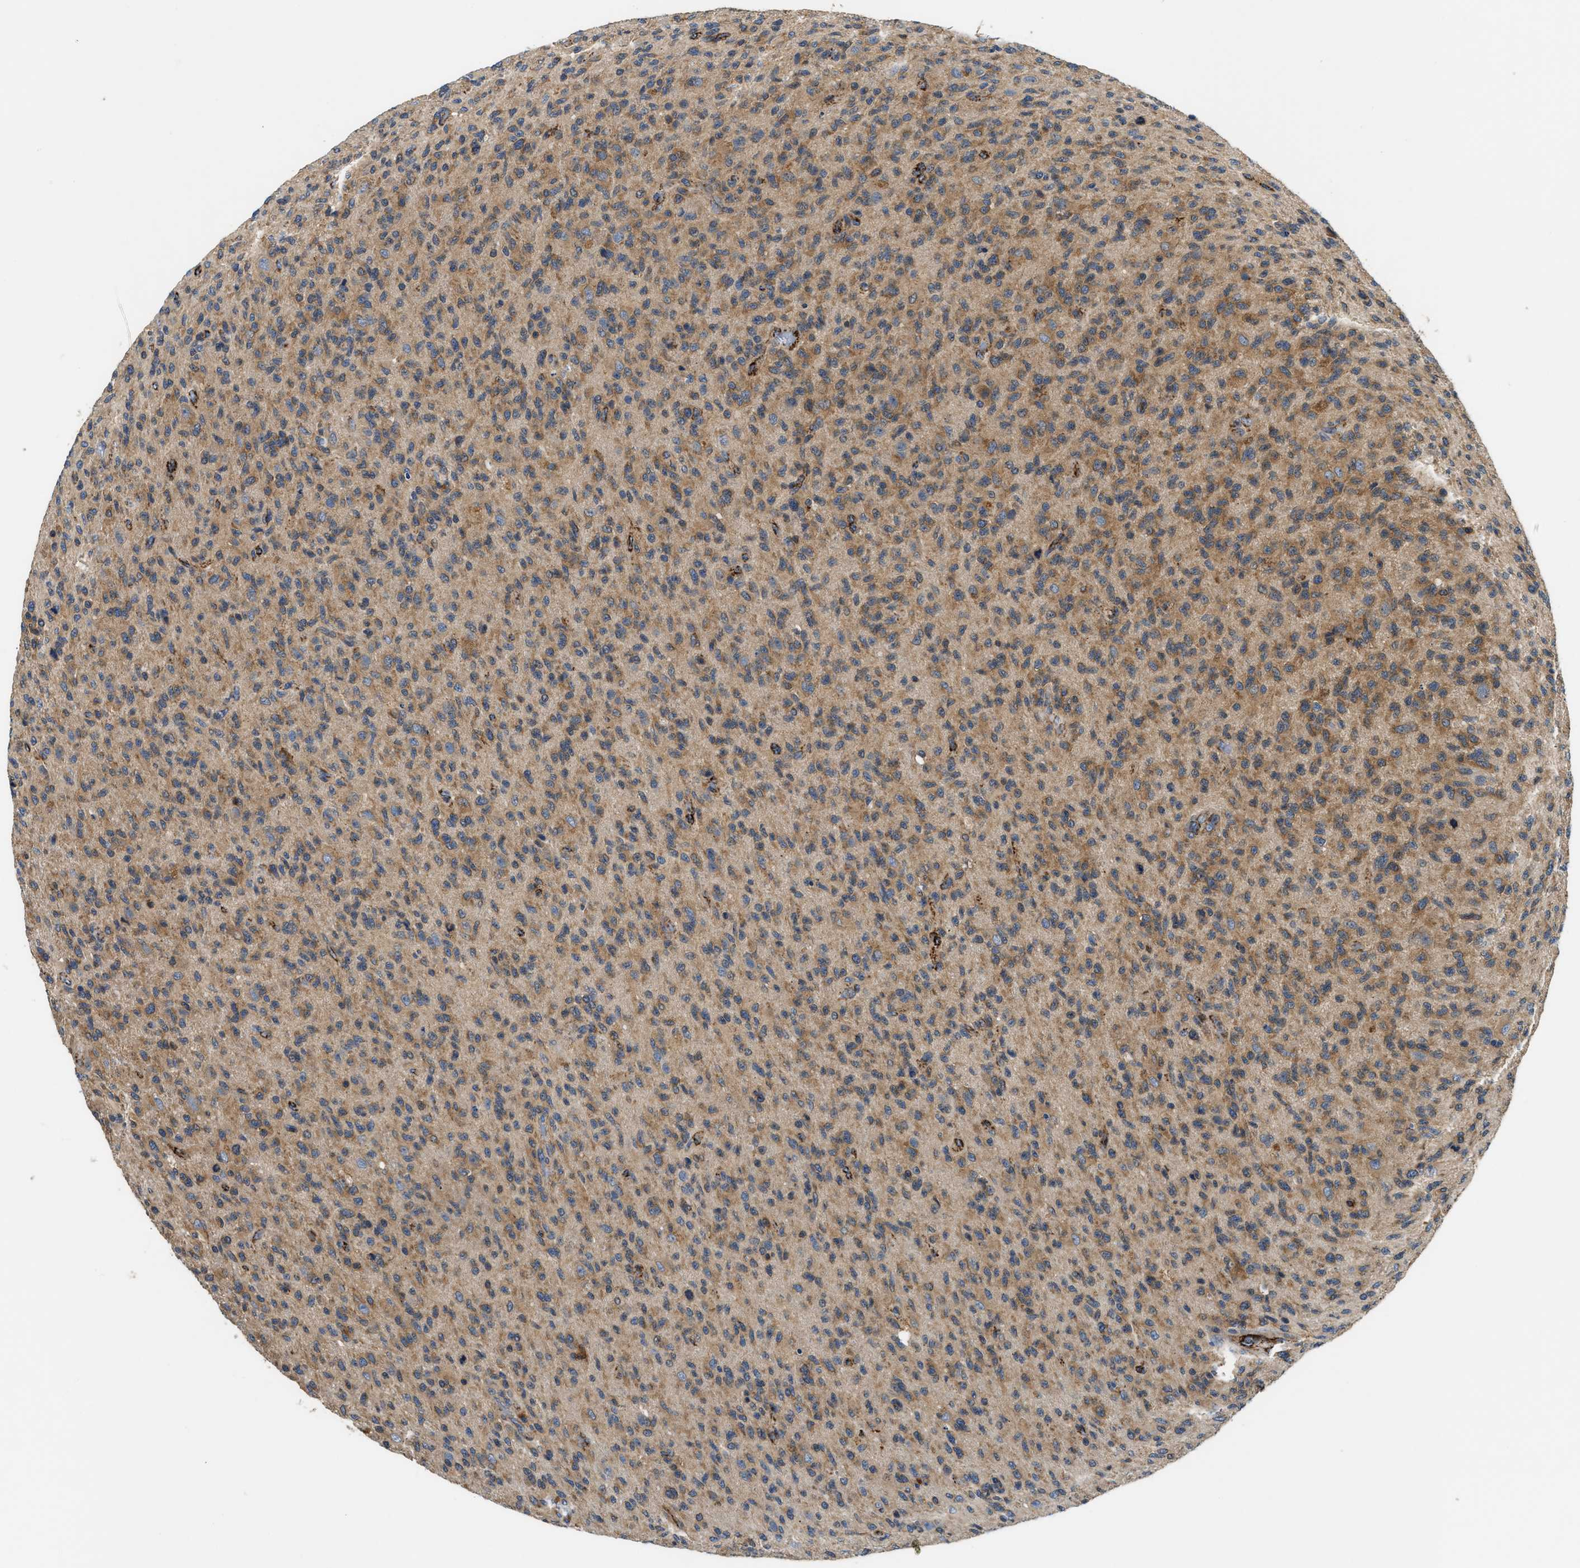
{"staining": {"intensity": "moderate", "quantity": "25%-75%", "location": "cytoplasmic/membranous"}, "tissue": "glioma", "cell_type": "Tumor cells", "image_type": "cancer", "snomed": [{"axis": "morphology", "description": "Glioma, malignant, High grade"}, {"axis": "topography", "description": "Brain"}], "caption": "Moderate cytoplasmic/membranous staining for a protein is present in about 25%-75% of tumor cells of glioma using immunohistochemistry (IHC).", "gene": "CCM2", "patient": {"sex": "male", "age": 71}}